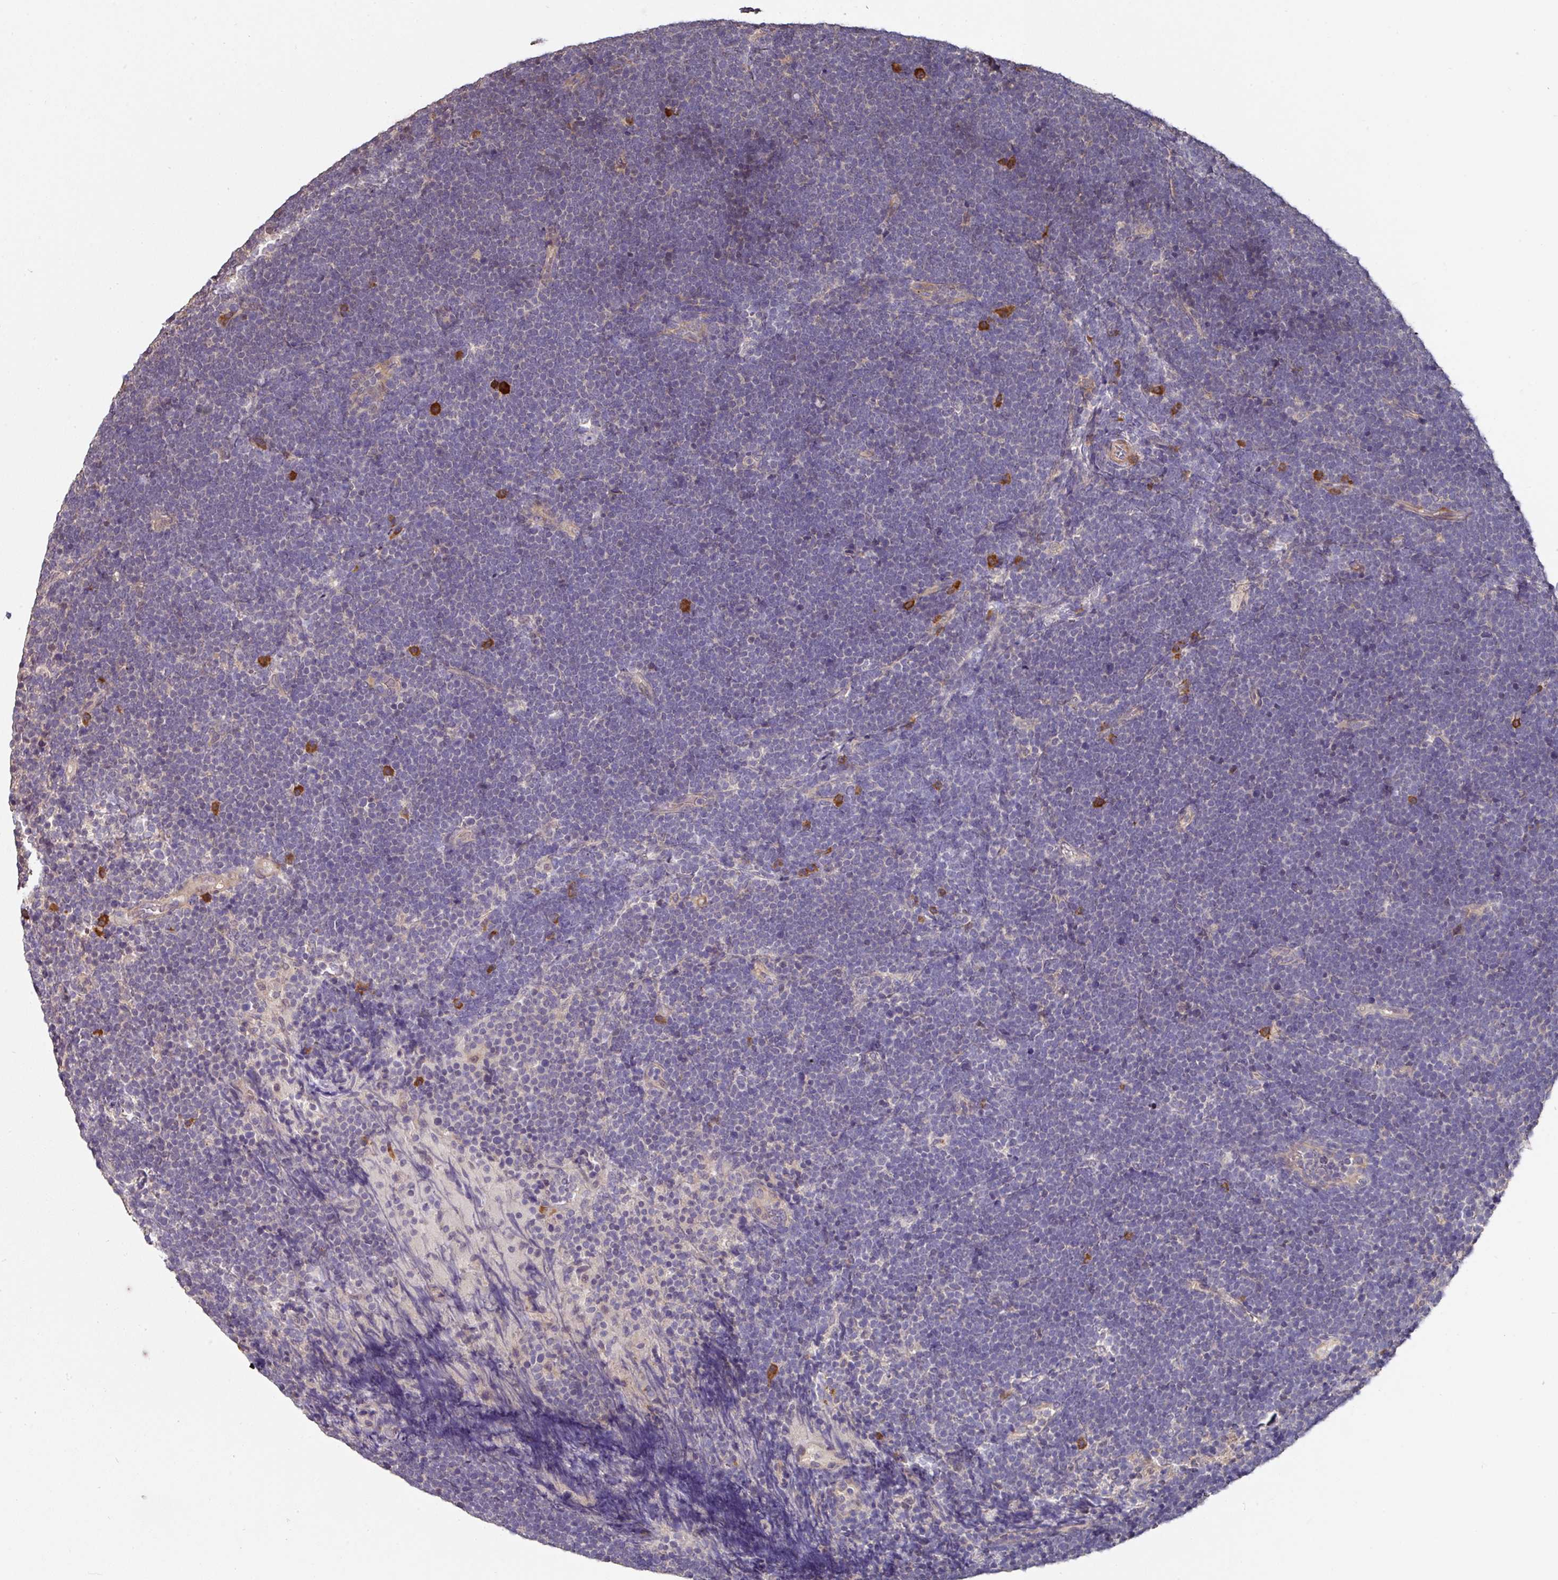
{"staining": {"intensity": "negative", "quantity": "none", "location": "none"}, "tissue": "lymphoma", "cell_type": "Tumor cells", "image_type": "cancer", "snomed": [{"axis": "morphology", "description": "Malignant lymphoma, non-Hodgkin's type, High grade"}, {"axis": "topography", "description": "Lymph node"}], "caption": "Lymphoma was stained to show a protein in brown. There is no significant expression in tumor cells. (Stains: DAB immunohistochemistry (IHC) with hematoxylin counter stain, Microscopy: brightfield microscopy at high magnification).", "gene": "ACVR2B", "patient": {"sex": "male", "age": 13}}